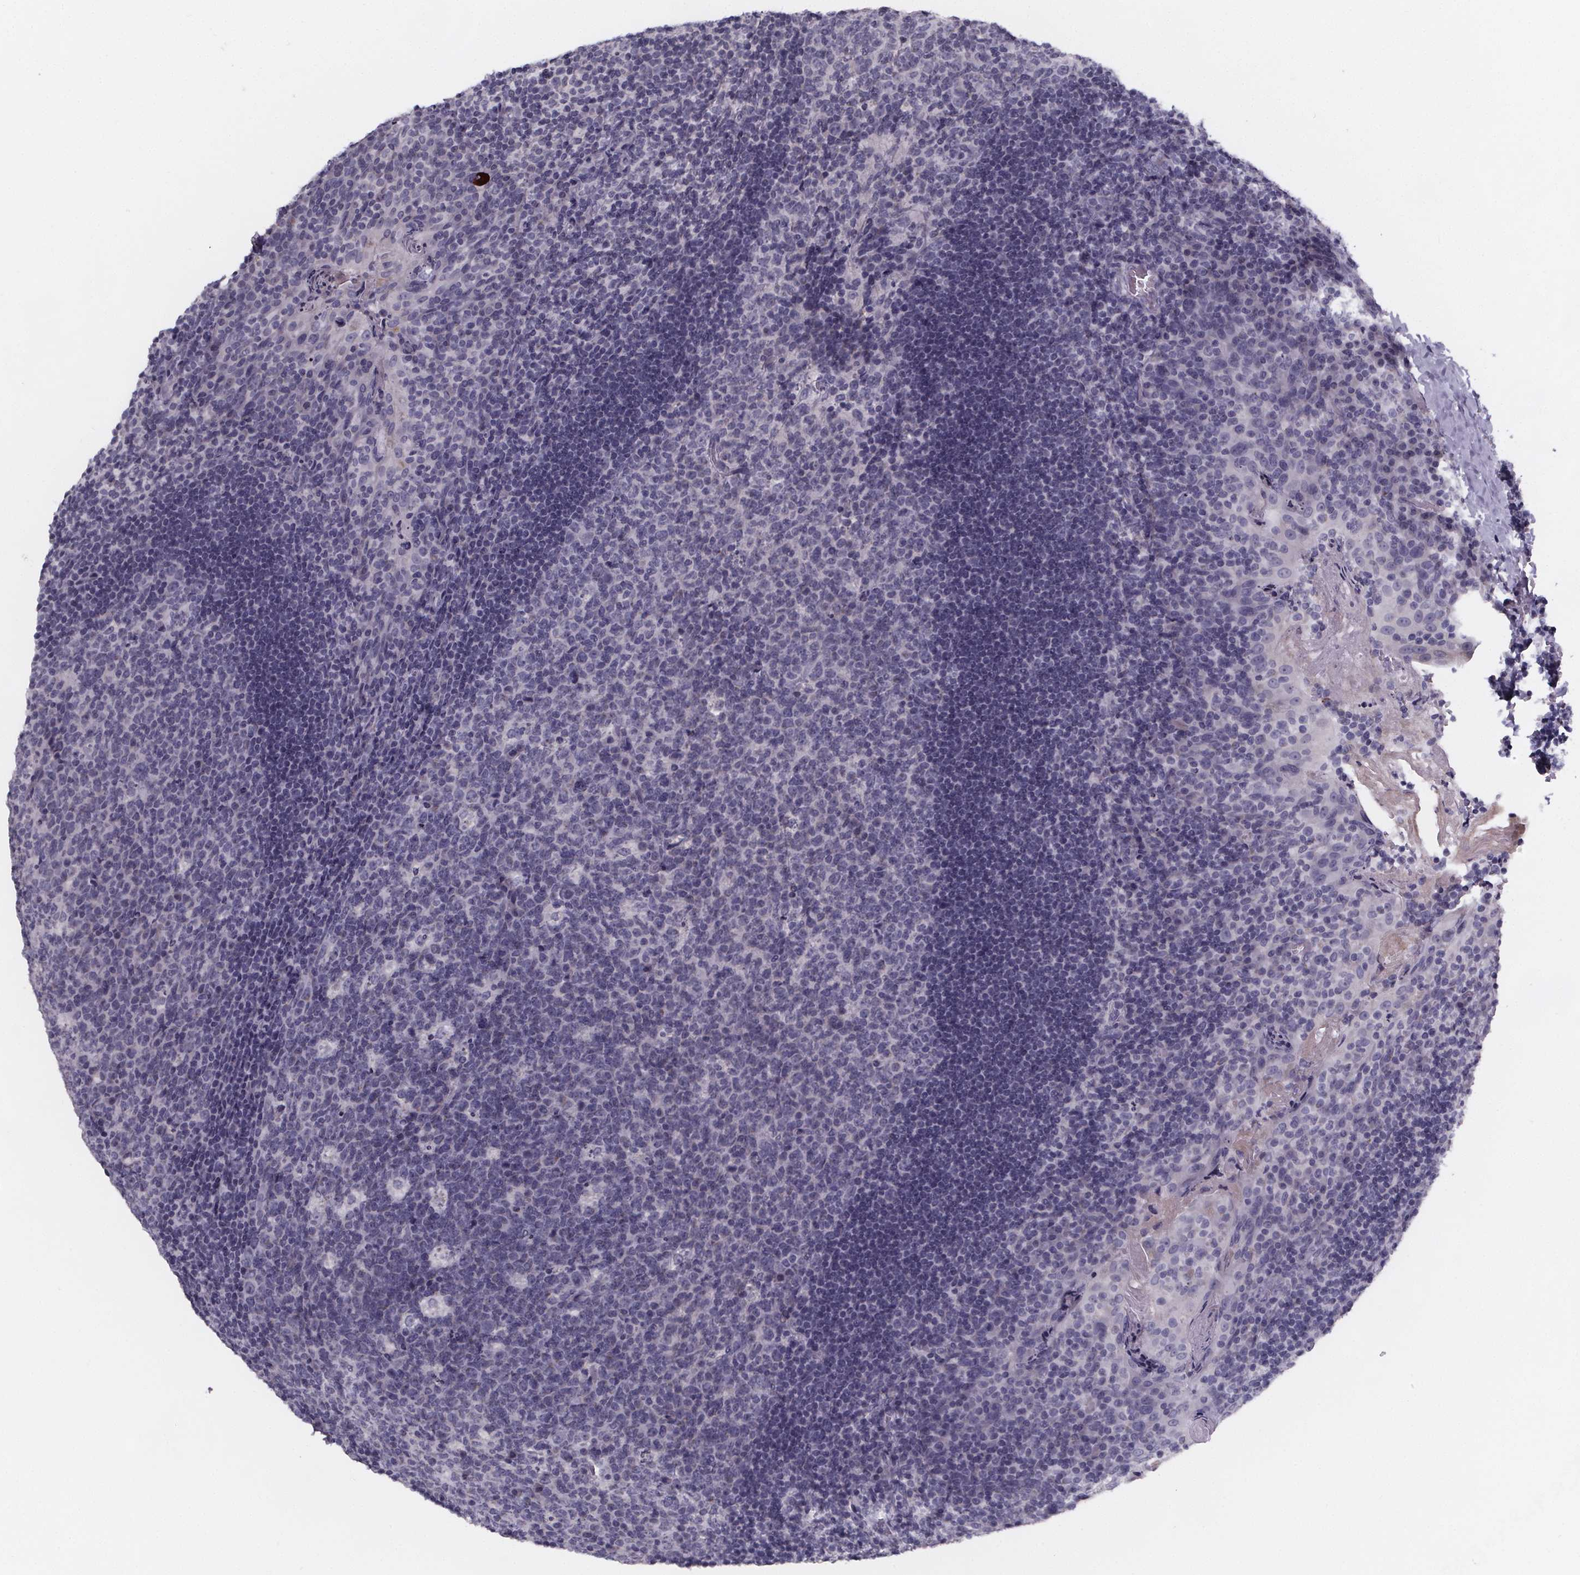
{"staining": {"intensity": "negative", "quantity": "none", "location": "none"}, "tissue": "tonsil", "cell_type": "Germinal center cells", "image_type": "normal", "snomed": [{"axis": "morphology", "description": "Normal tissue, NOS"}, {"axis": "topography", "description": "Tonsil"}], "caption": "Immunohistochemistry of unremarkable human tonsil reveals no staining in germinal center cells.", "gene": "PAH", "patient": {"sex": "male", "age": 17}}